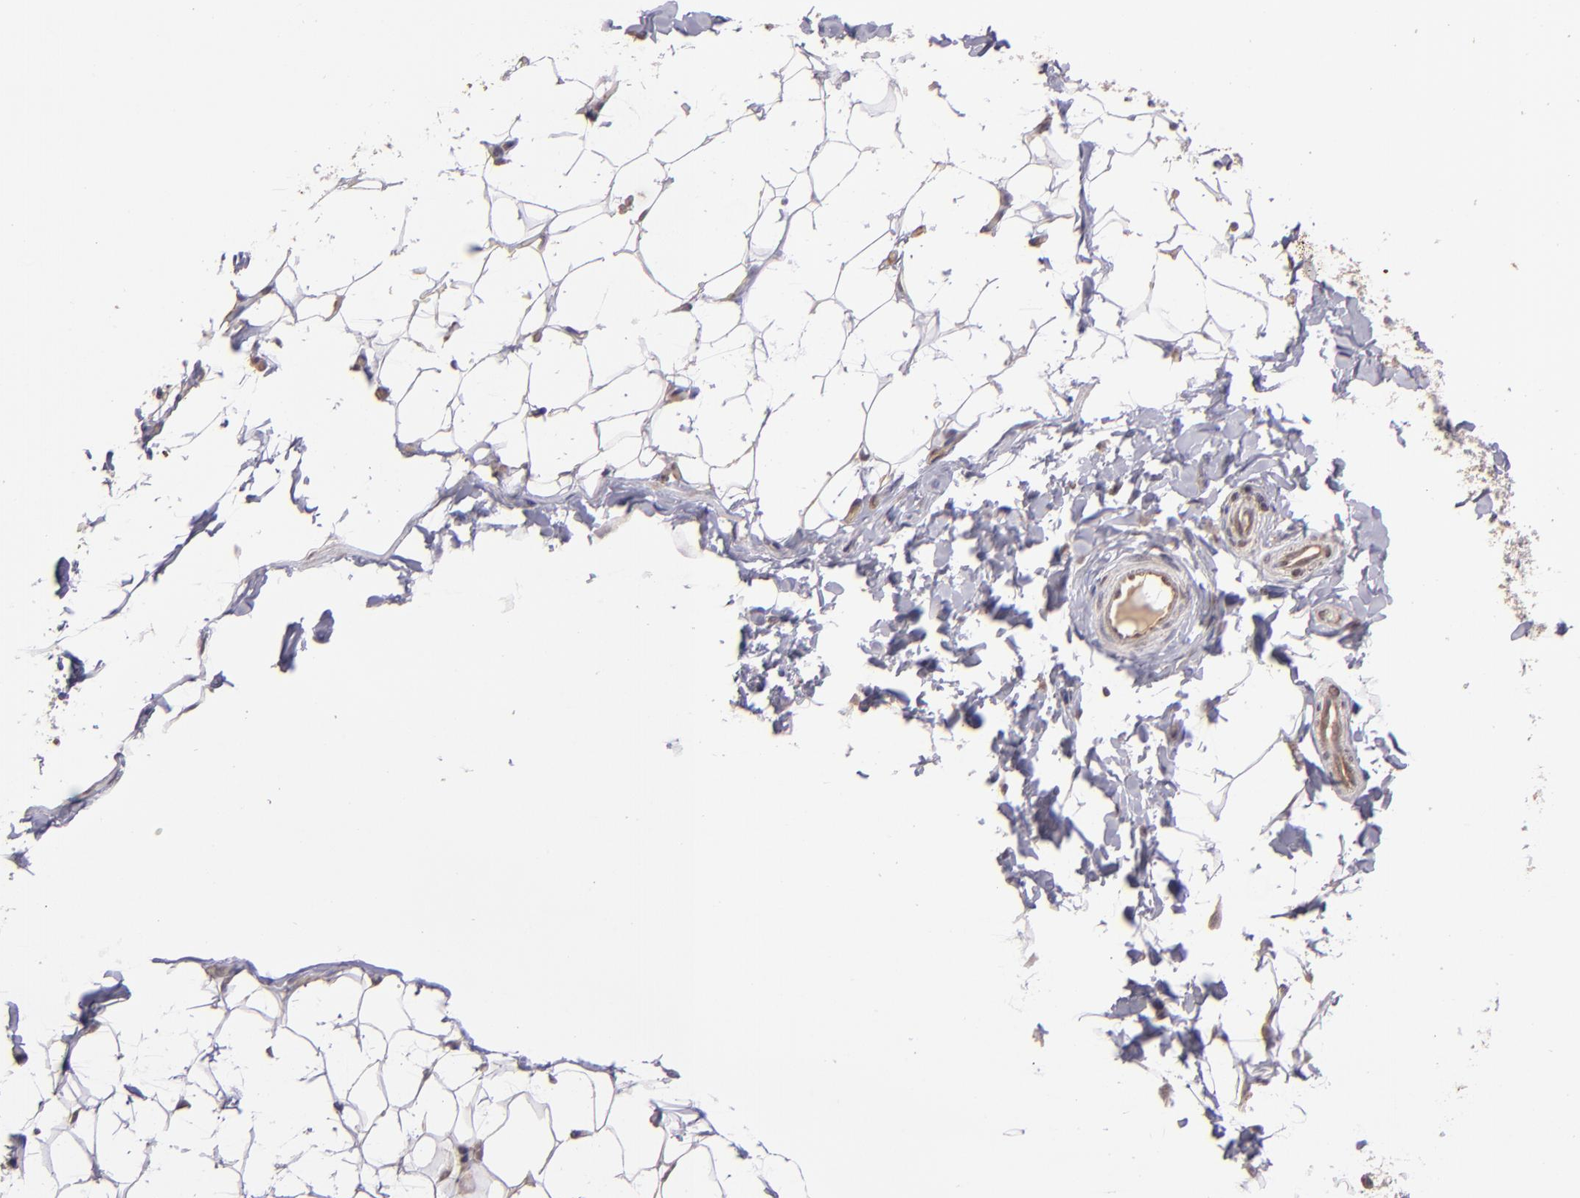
{"staining": {"intensity": "moderate", "quantity": "25%-75%", "location": "cytoplasmic/membranous"}, "tissue": "adipose tissue", "cell_type": "Adipocytes", "image_type": "normal", "snomed": [{"axis": "morphology", "description": "Normal tissue, NOS"}, {"axis": "topography", "description": "Soft tissue"}], "caption": "IHC staining of unremarkable adipose tissue, which demonstrates medium levels of moderate cytoplasmic/membranous expression in approximately 25%-75% of adipocytes indicating moderate cytoplasmic/membranous protein positivity. The staining was performed using DAB (brown) for protein detection and nuclei were counterstained in hematoxylin (blue).", "gene": "USP51", "patient": {"sex": "male", "age": 26}}